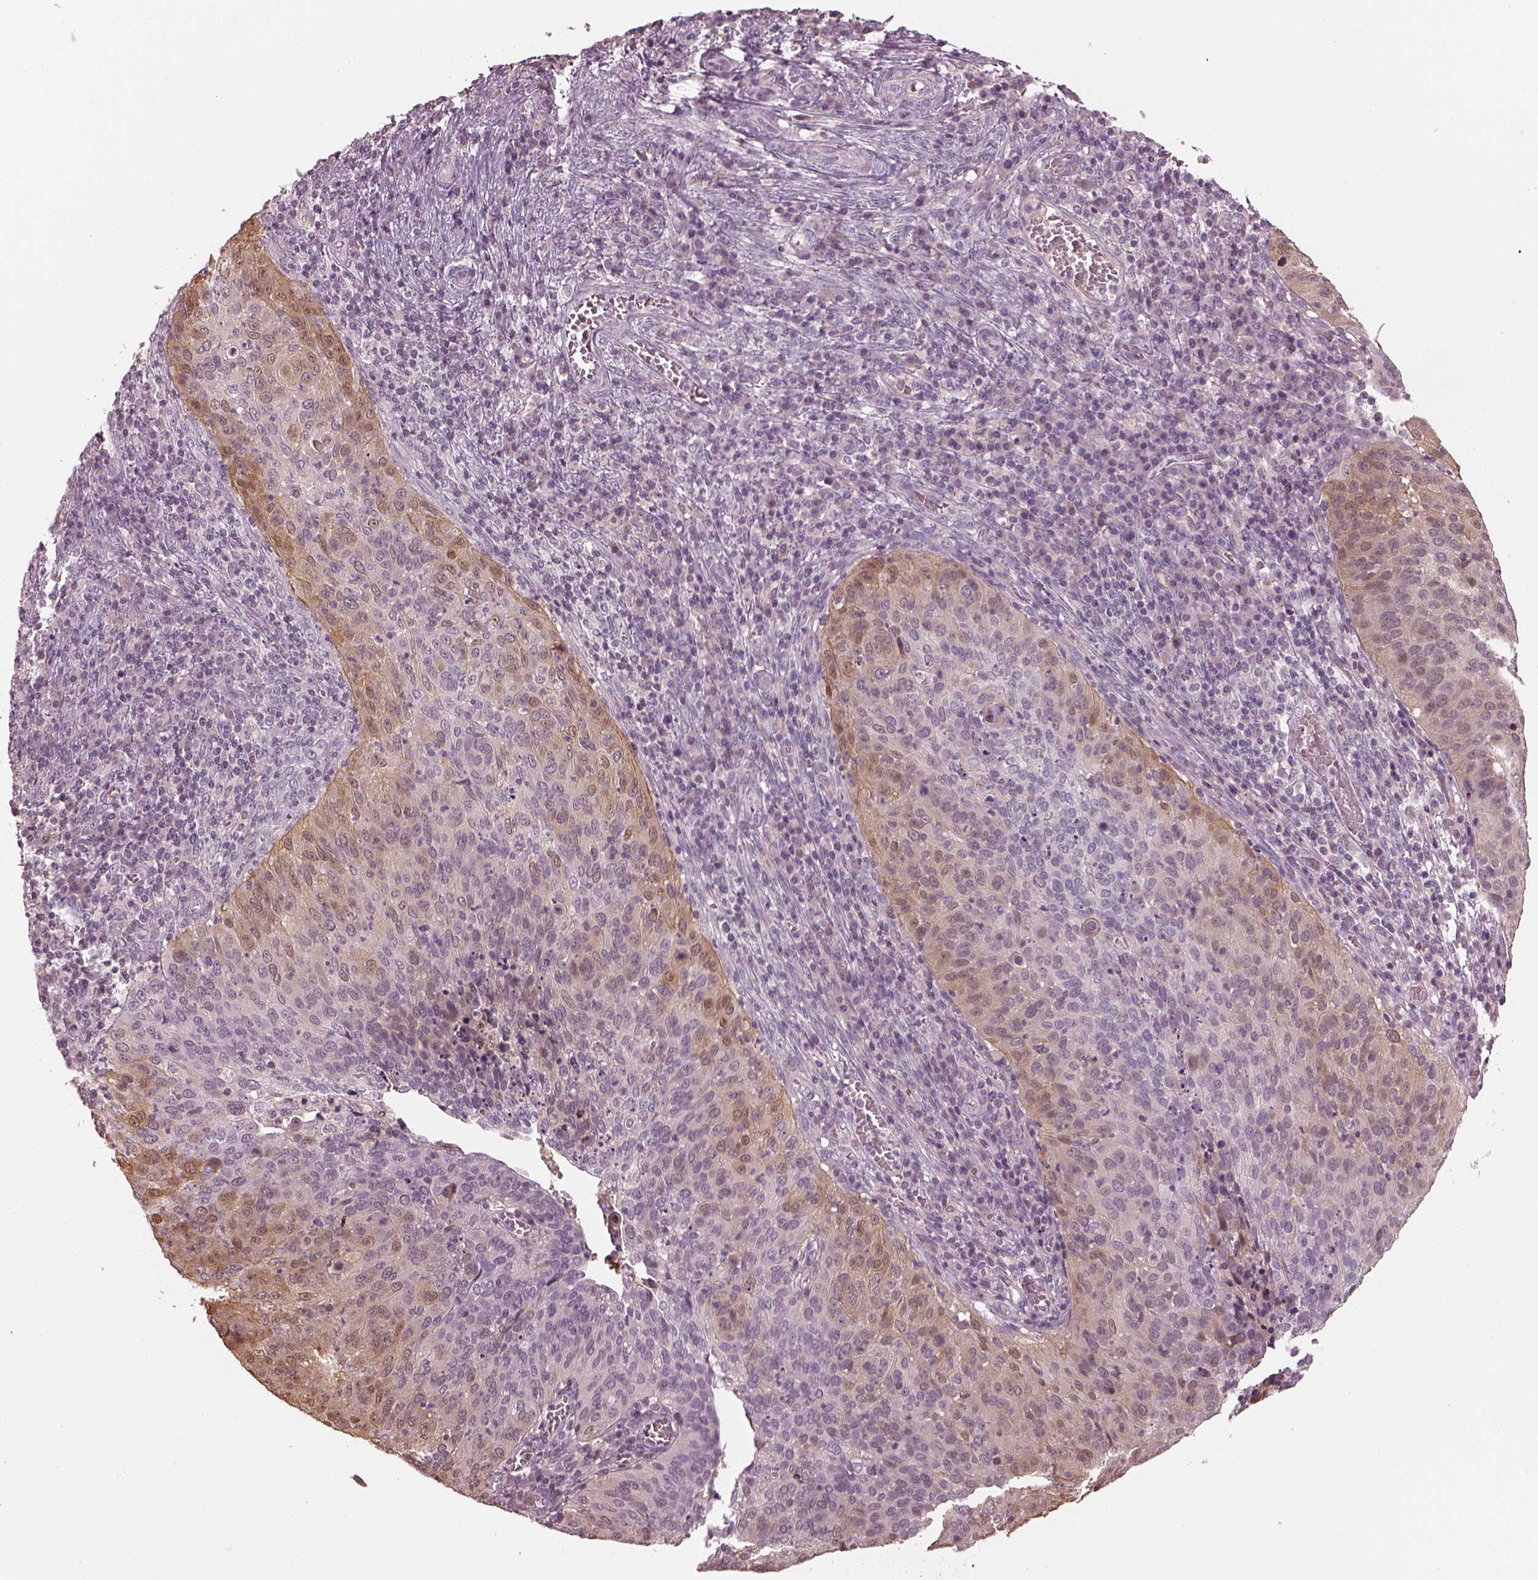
{"staining": {"intensity": "weak", "quantity": "25%-75%", "location": "cytoplasmic/membranous"}, "tissue": "cervical cancer", "cell_type": "Tumor cells", "image_type": "cancer", "snomed": [{"axis": "morphology", "description": "Squamous cell carcinoma, NOS"}, {"axis": "topography", "description": "Cervix"}], "caption": "High-power microscopy captured an immunohistochemistry (IHC) histopathology image of squamous cell carcinoma (cervical), revealing weak cytoplasmic/membranous staining in about 25%-75% of tumor cells.", "gene": "TLX3", "patient": {"sex": "female", "age": 39}}